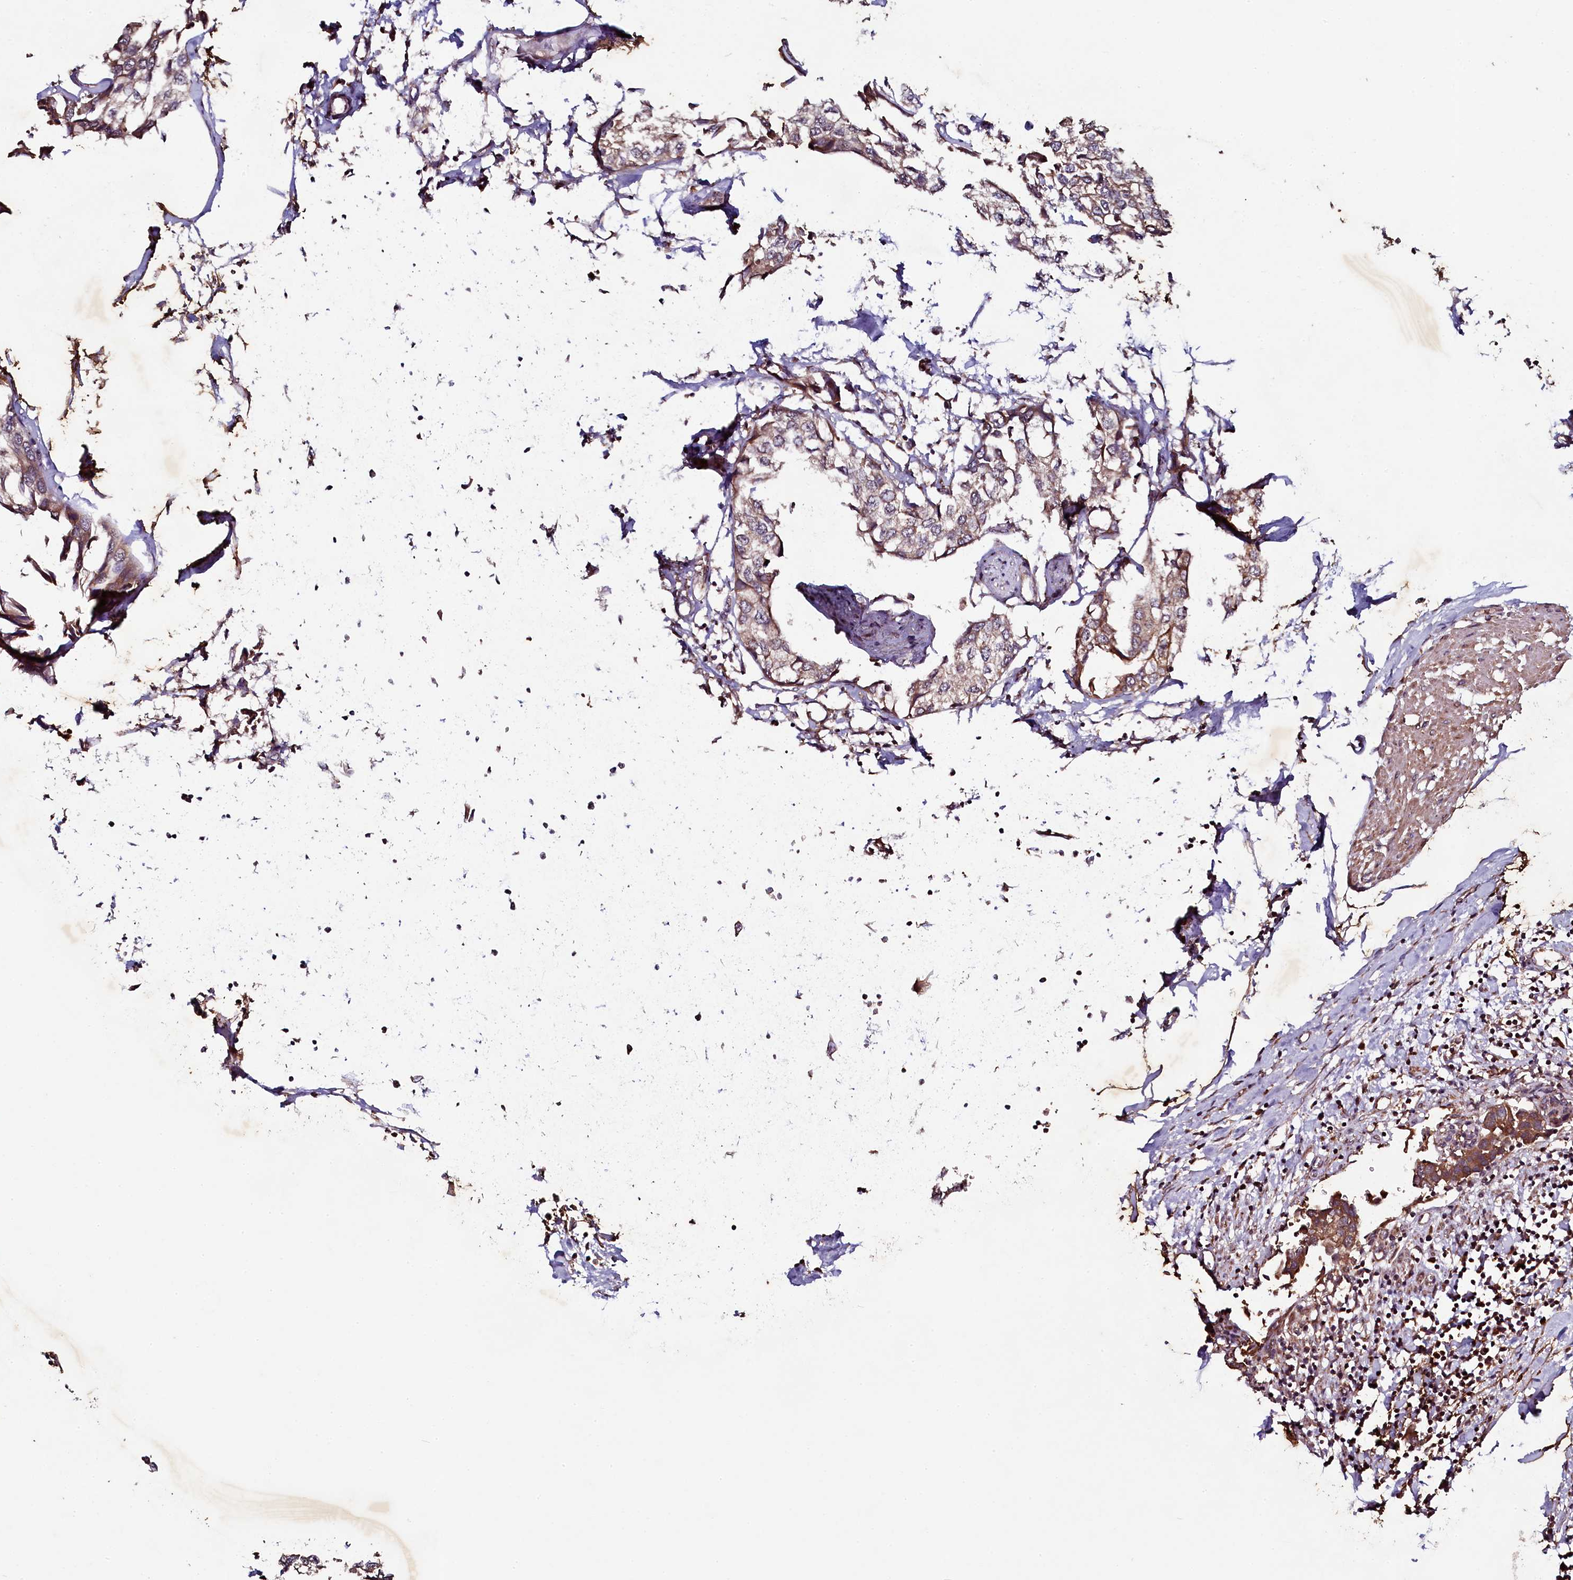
{"staining": {"intensity": "moderate", "quantity": ">75%", "location": "cytoplasmic/membranous"}, "tissue": "urothelial cancer", "cell_type": "Tumor cells", "image_type": "cancer", "snomed": [{"axis": "morphology", "description": "Urothelial carcinoma, High grade"}, {"axis": "topography", "description": "Urinary bladder"}], "caption": "High-magnification brightfield microscopy of high-grade urothelial carcinoma stained with DAB (brown) and counterstained with hematoxylin (blue). tumor cells exhibit moderate cytoplasmic/membranous expression is identified in about>75% of cells.", "gene": "SEC24C", "patient": {"sex": "male", "age": 64}}